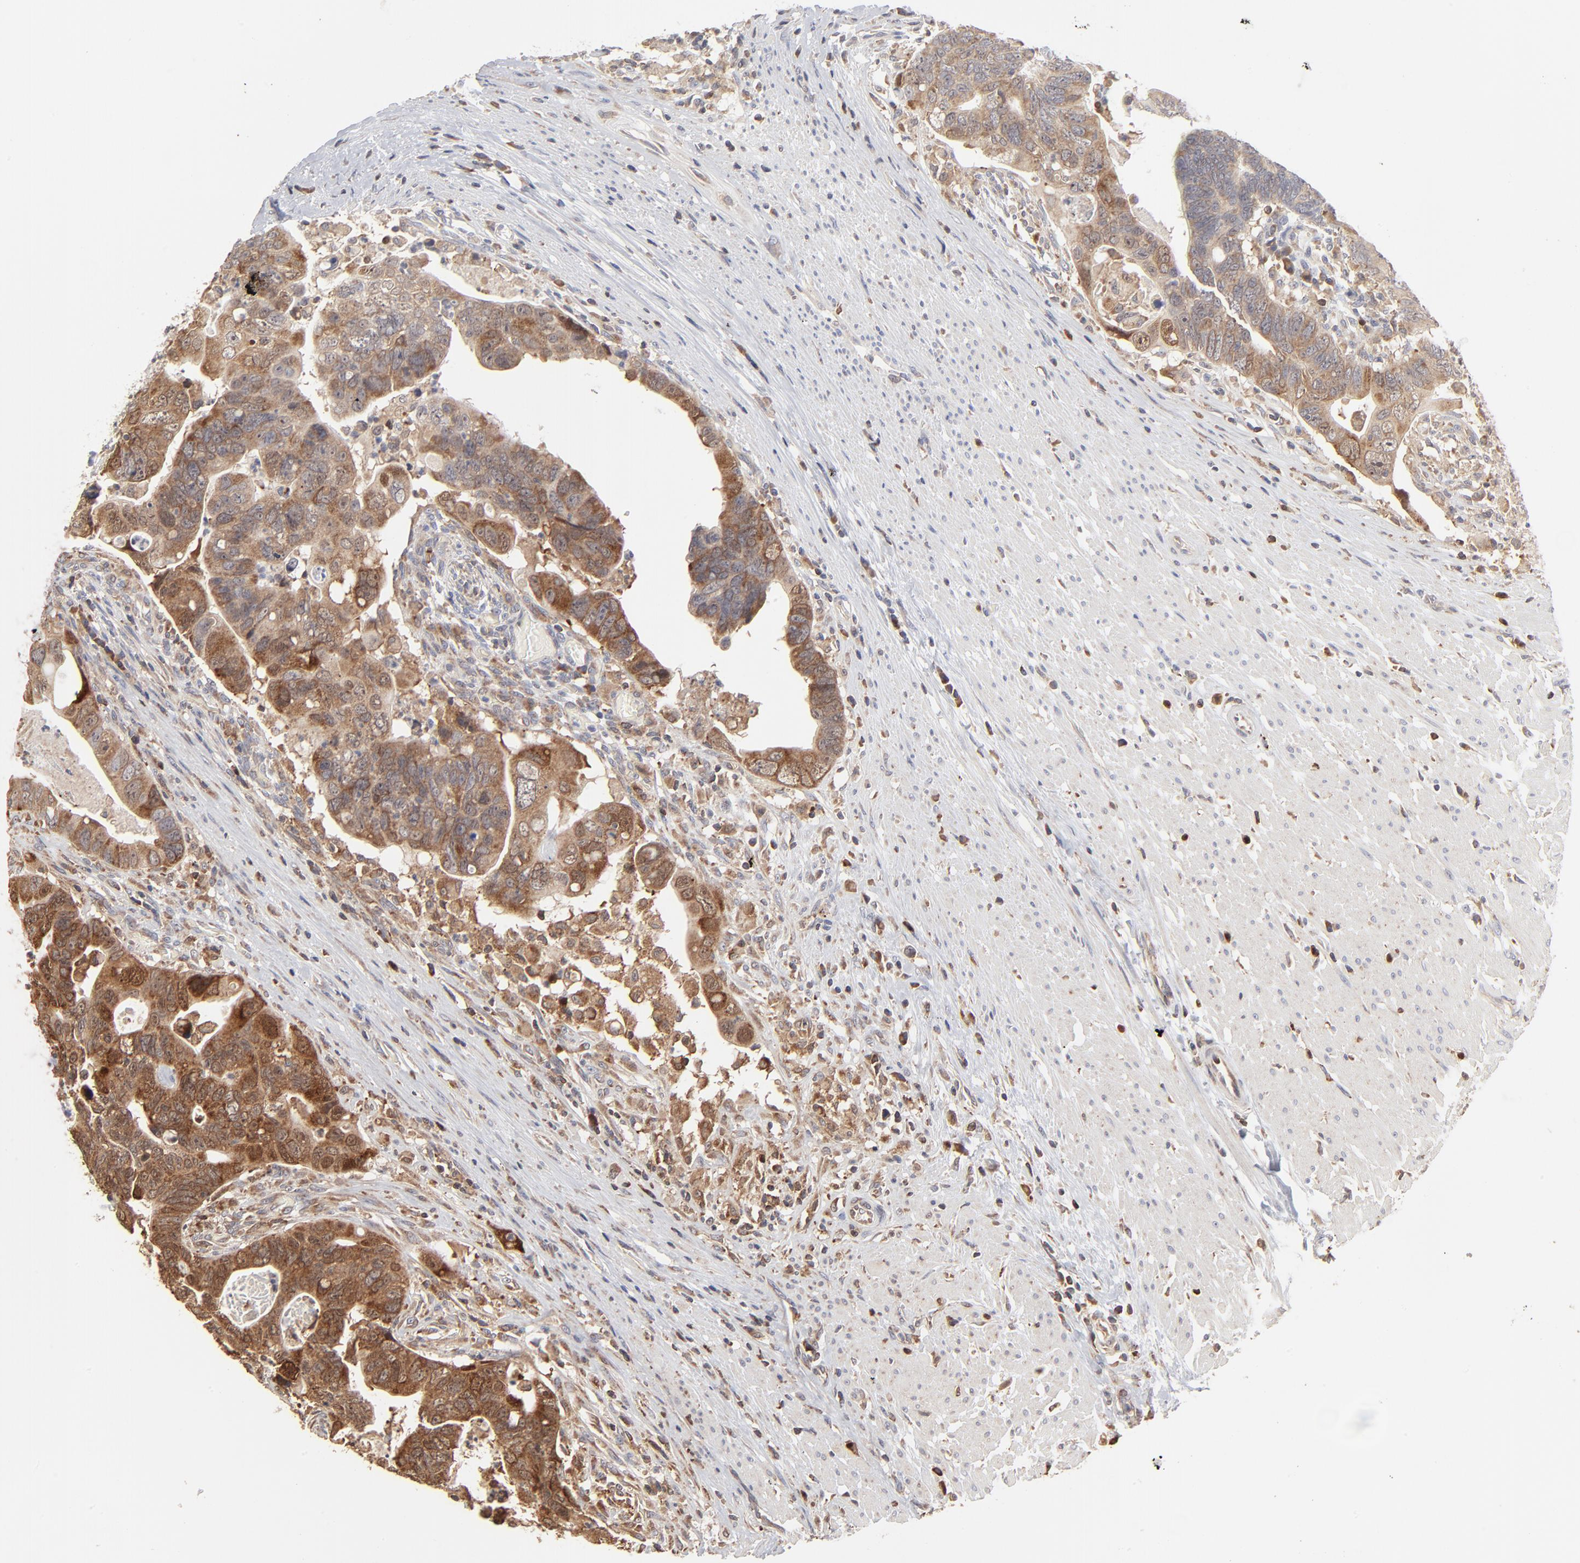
{"staining": {"intensity": "strong", "quantity": ">75%", "location": "cytoplasmic/membranous"}, "tissue": "colorectal cancer", "cell_type": "Tumor cells", "image_type": "cancer", "snomed": [{"axis": "morphology", "description": "Adenocarcinoma, NOS"}, {"axis": "topography", "description": "Rectum"}], "caption": "Protein positivity by immunohistochemistry (IHC) shows strong cytoplasmic/membranous expression in about >75% of tumor cells in colorectal cancer. (IHC, brightfield microscopy, high magnification).", "gene": "RNF213", "patient": {"sex": "male", "age": 53}}